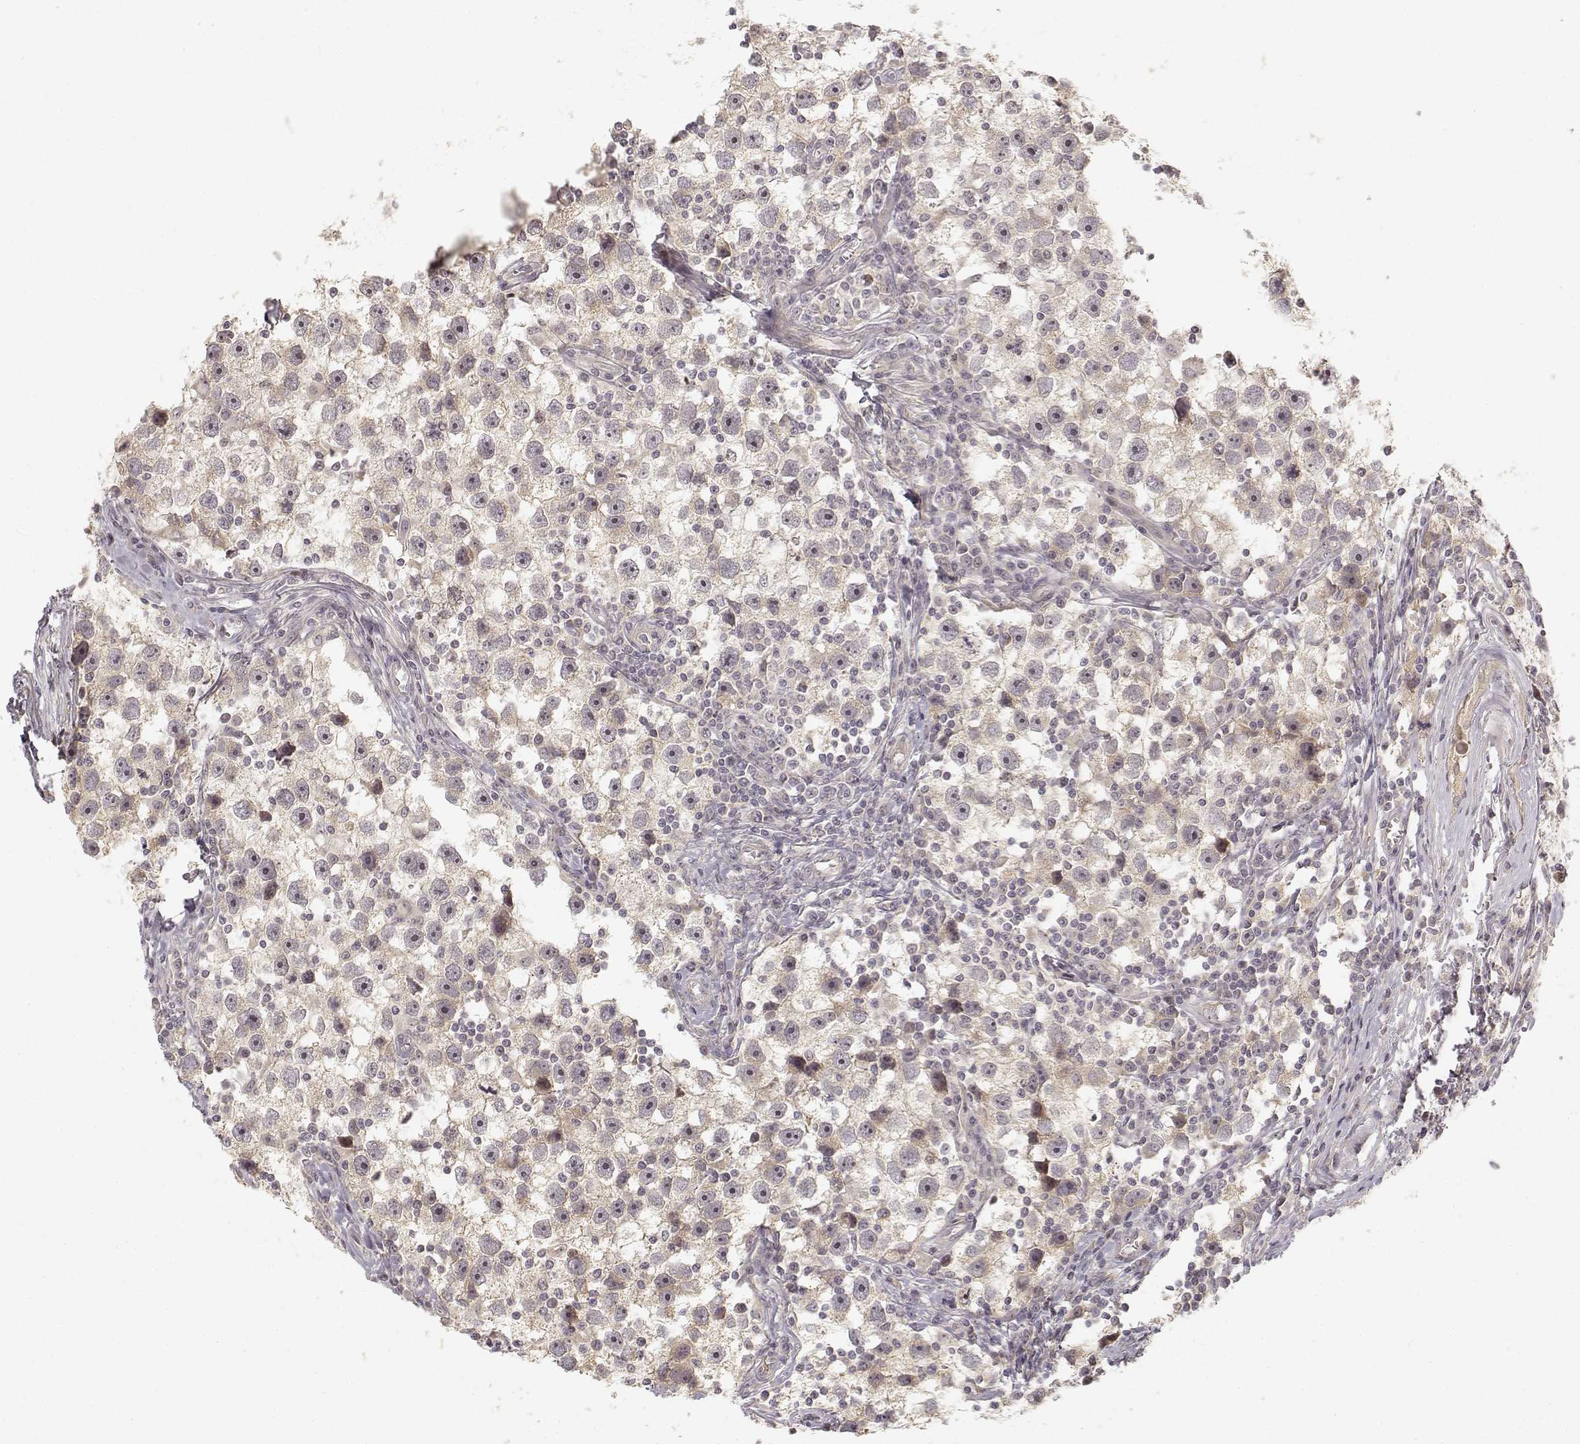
{"staining": {"intensity": "weak", "quantity": ">75%", "location": "cytoplasmic/membranous"}, "tissue": "testis cancer", "cell_type": "Tumor cells", "image_type": "cancer", "snomed": [{"axis": "morphology", "description": "Seminoma, NOS"}, {"axis": "topography", "description": "Testis"}], "caption": "DAB (3,3'-diaminobenzidine) immunohistochemical staining of human testis cancer (seminoma) shows weak cytoplasmic/membranous protein positivity in about >75% of tumor cells.", "gene": "MED12L", "patient": {"sex": "male", "age": 30}}